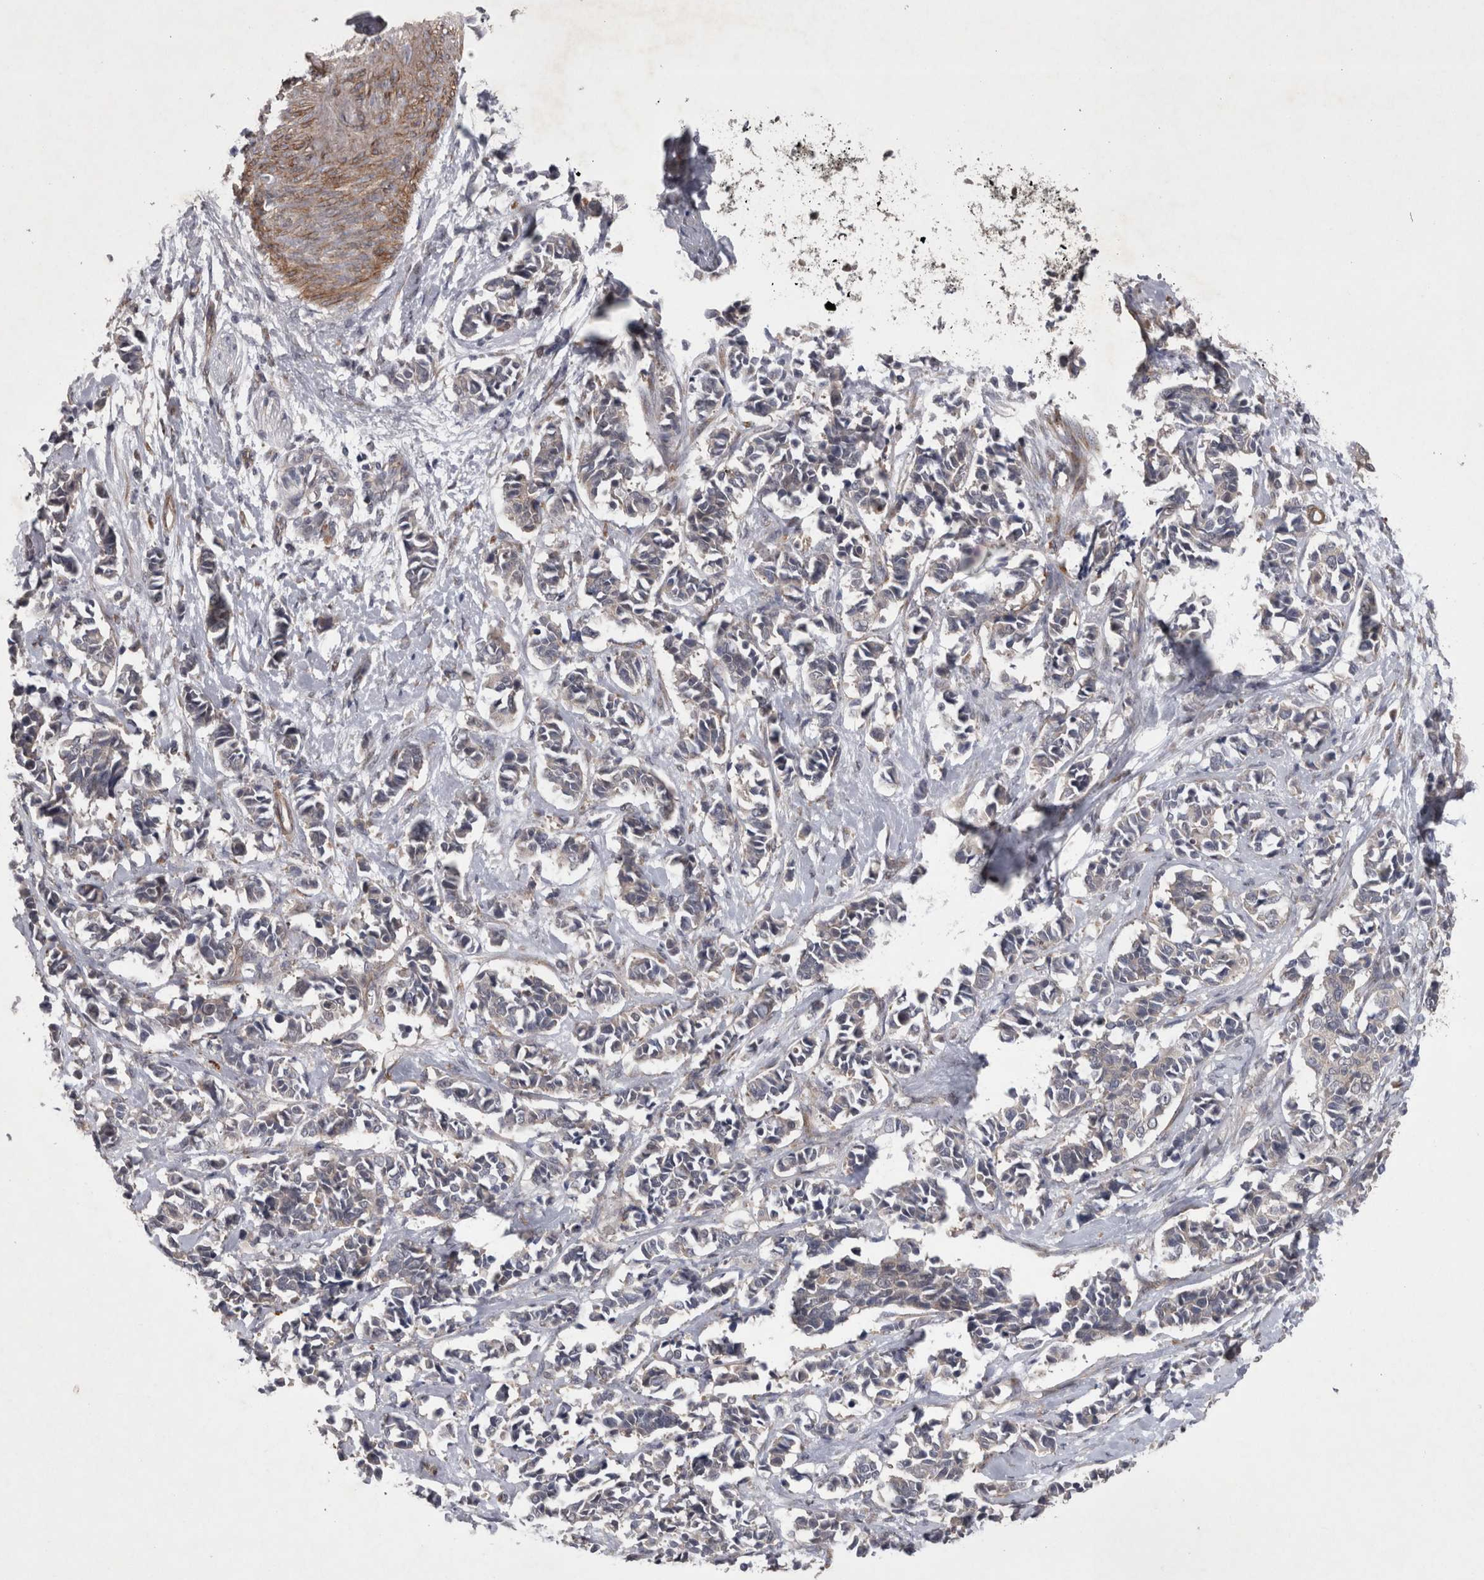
{"staining": {"intensity": "negative", "quantity": "none", "location": "none"}, "tissue": "cervical cancer", "cell_type": "Tumor cells", "image_type": "cancer", "snomed": [{"axis": "morphology", "description": "Normal tissue, NOS"}, {"axis": "morphology", "description": "Squamous cell carcinoma, NOS"}, {"axis": "topography", "description": "Cervix"}], "caption": "Histopathology image shows no protein positivity in tumor cells of squamous cell carcinoma (cervical) tissue.", "gene": "DDX6", "patient": {"sex": "female", "age": 35}}